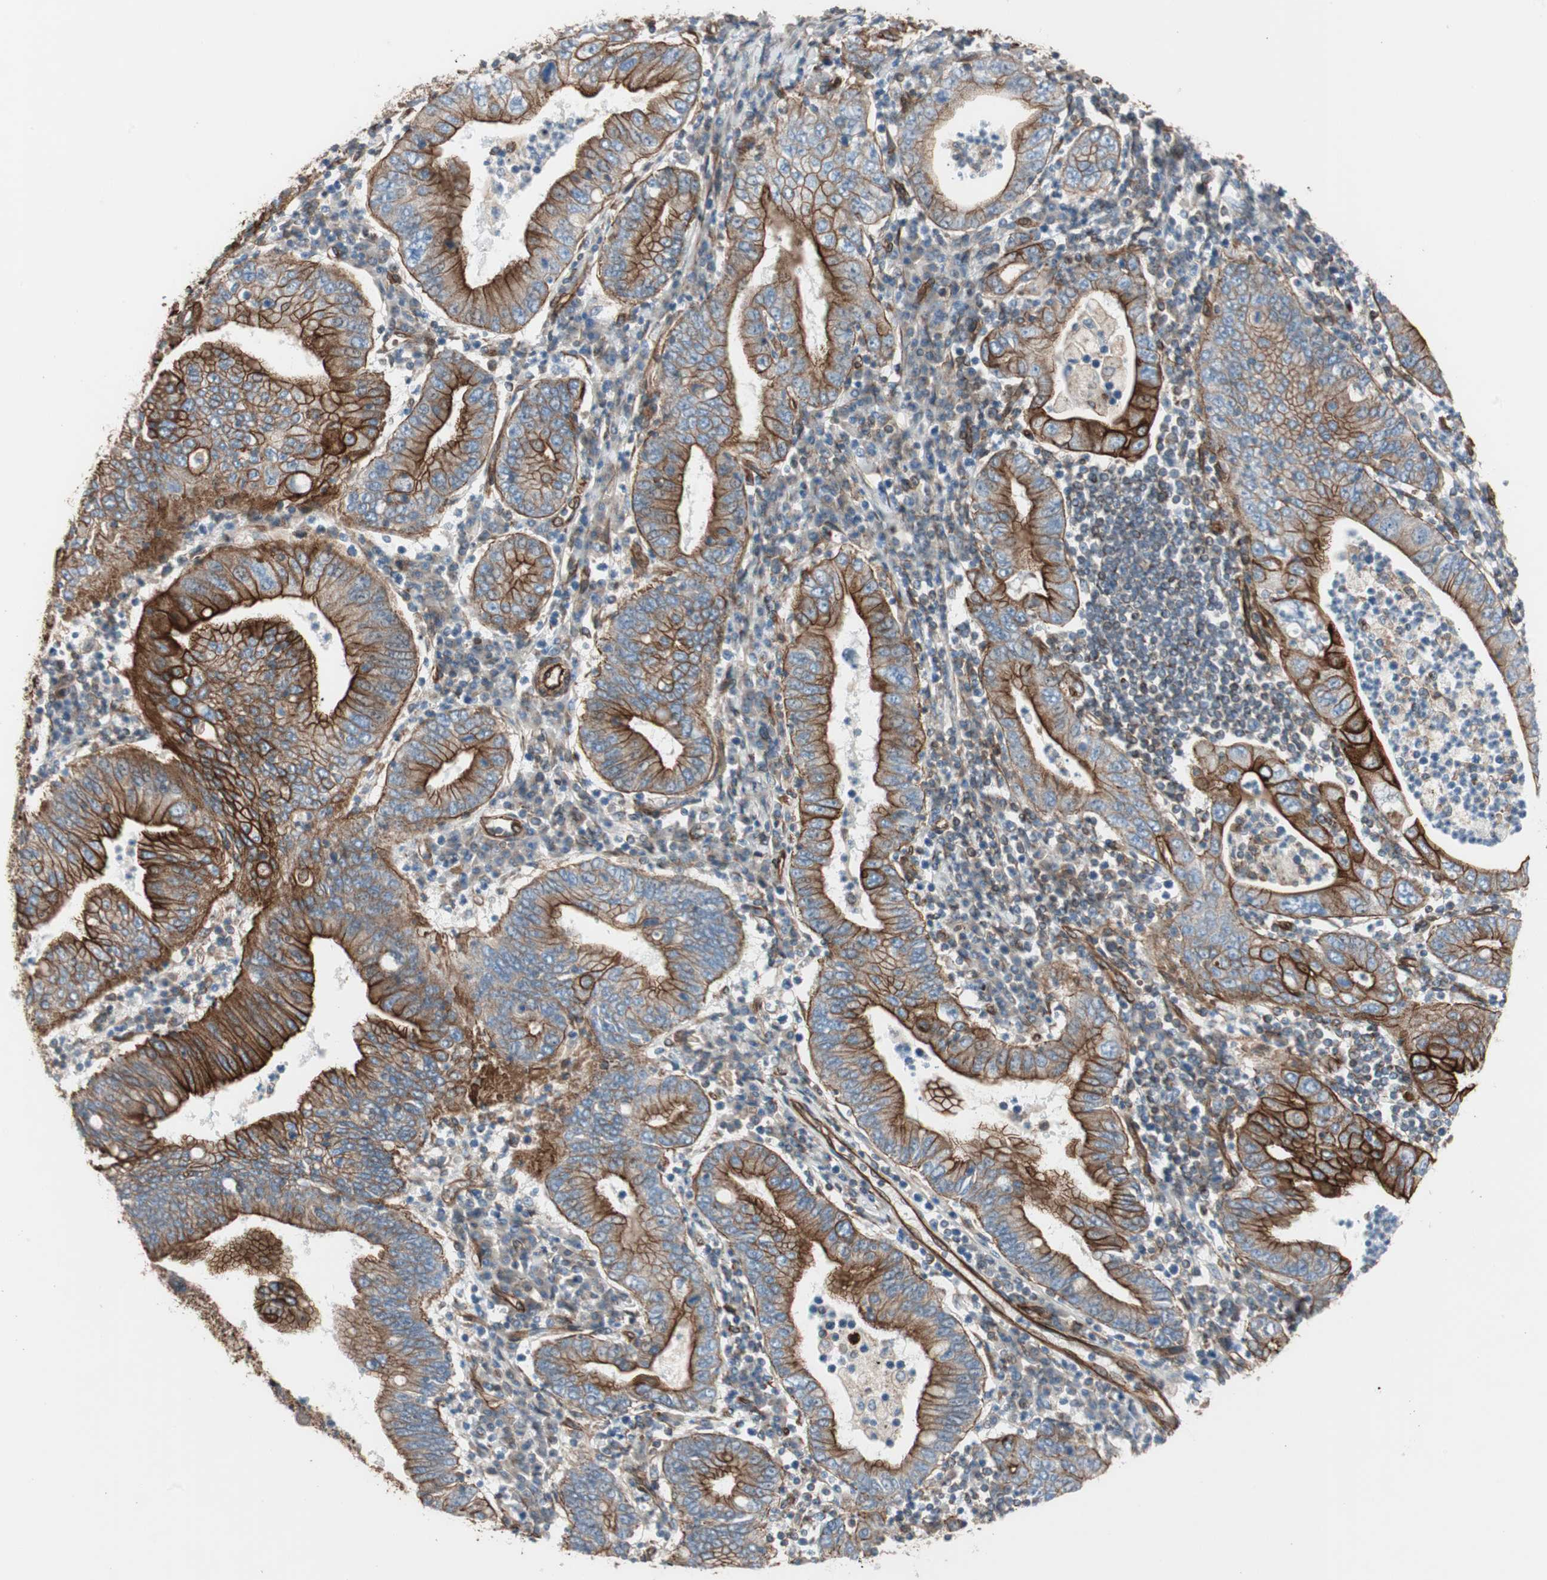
{"staining": {"intensity": "strong", "quantity": ">75%", "location": "cytoplasmic/membranous"}, "tissue": "stomach cancer", "cell_type": "Tumor cells", "image_type": "cancer", "snomed": [{"axis": "morphology", "description": "Normal tissue, NOS"}, {"axis": "morphology", "description": "Adenocarcinoma, NOS"}, {"axis": "topography", "description": "Esophagus"}, {"axis": "topography", "description": "Stomach, upper"}, {"axis": "topography", "description": "Peripheral nerve tissue"}], "caption": "Stomach cancer stained for a protein reveals strong cytoplasmic/membranous positivity in tumor cells.", "gene": "TCTA", "patient": {"sex": "male", "age": 62}}